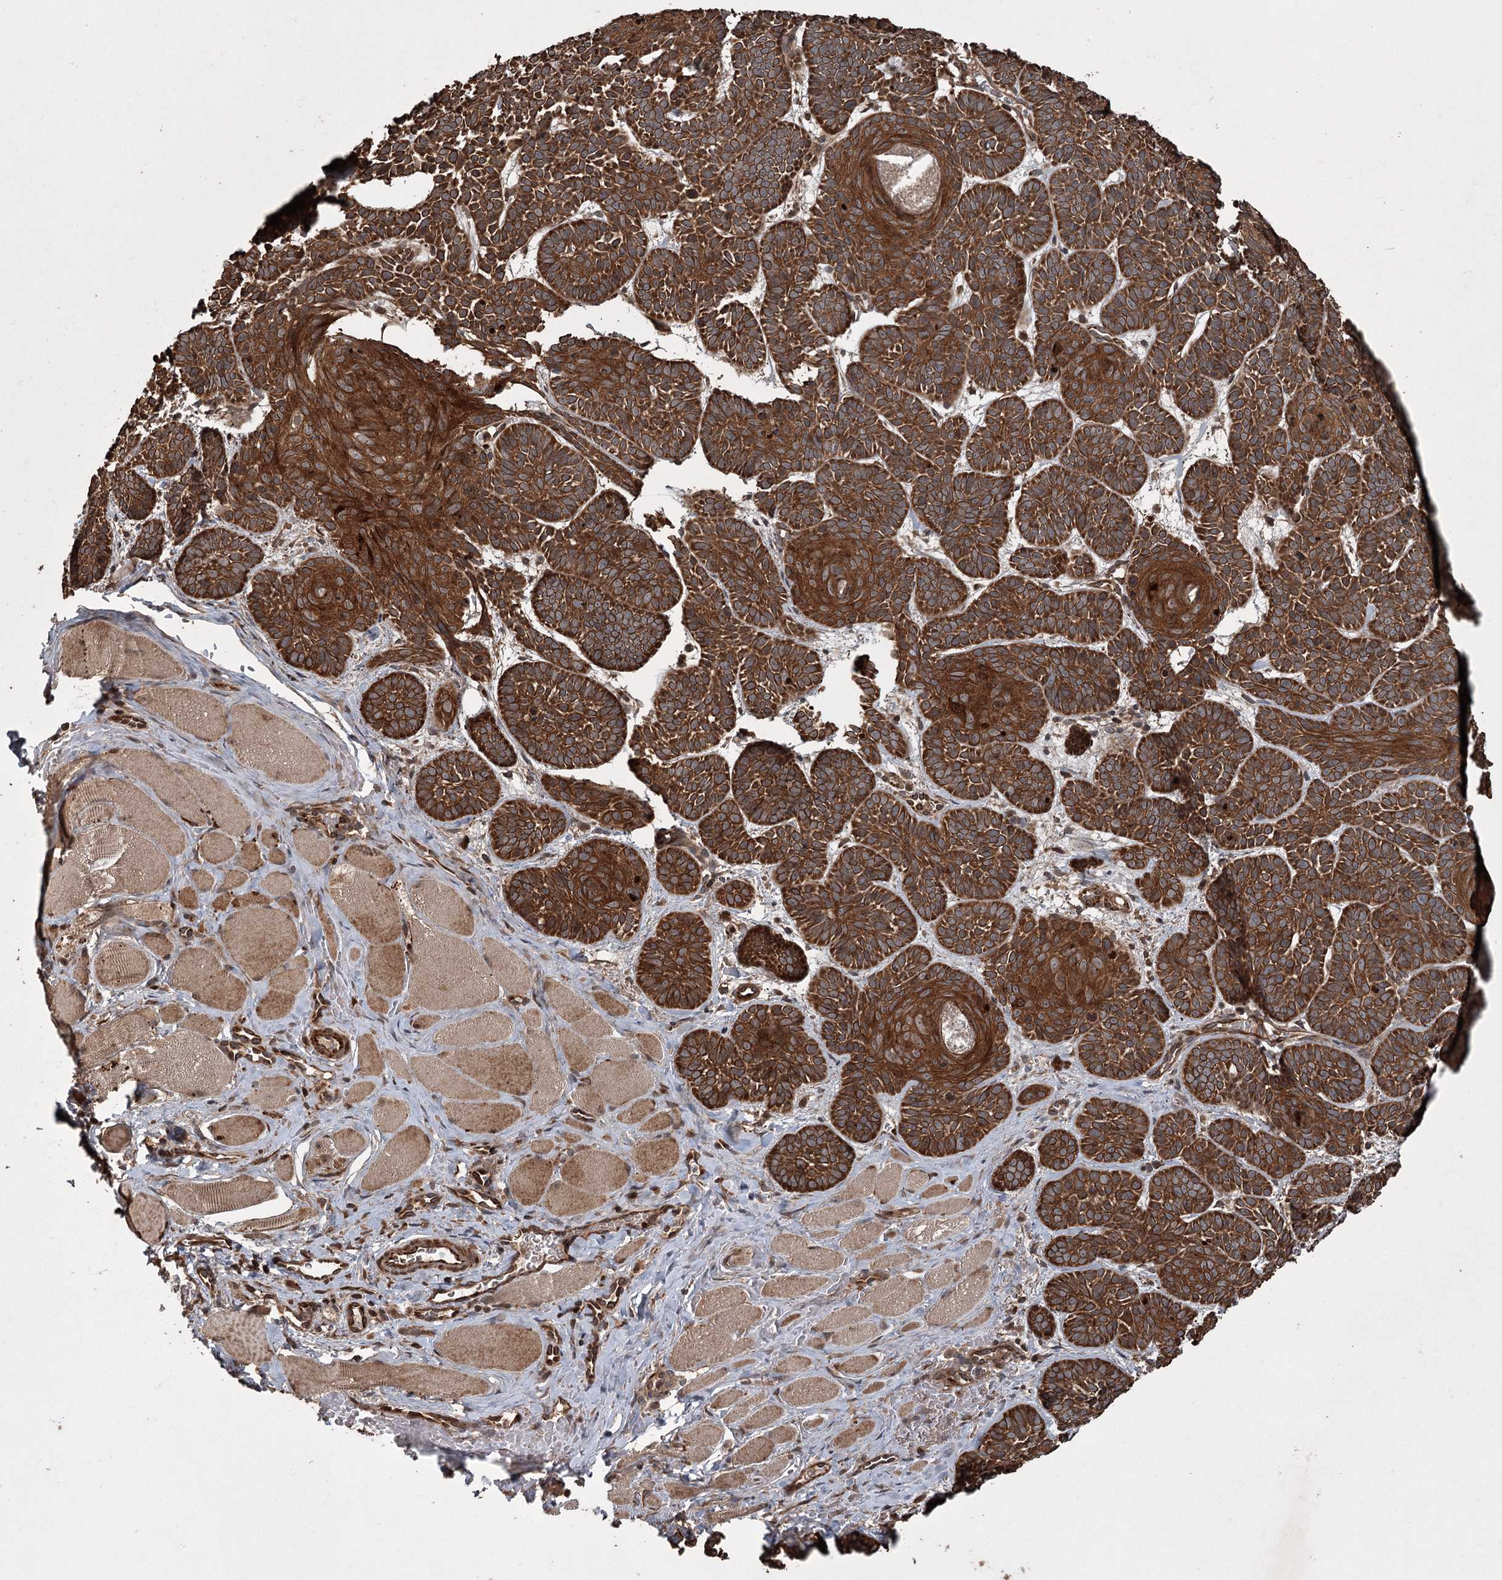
{"staining": {"intensity": "strong", "quantity": ">75%", "location": "cytoplasmic/membranous"}, "tissue": "skin cancer", "cell_type": "Tumor cells", "image_type": "cancer", "snomed": [{"axis": "morphology", "description": "Basal cell carcinoma"}, {"axis": "topography", "description": "Skin"}], "caption": "DAB (3,3'-diaminobenzidine) immunohistochemical staining of human skin basal cell carcinoma demonstrates strong cytoplasmic/membranous protein positivity in about >75% of tumor cells.", "gene": "RPAP3", "patient": {"sex": "male", "age": 85}}